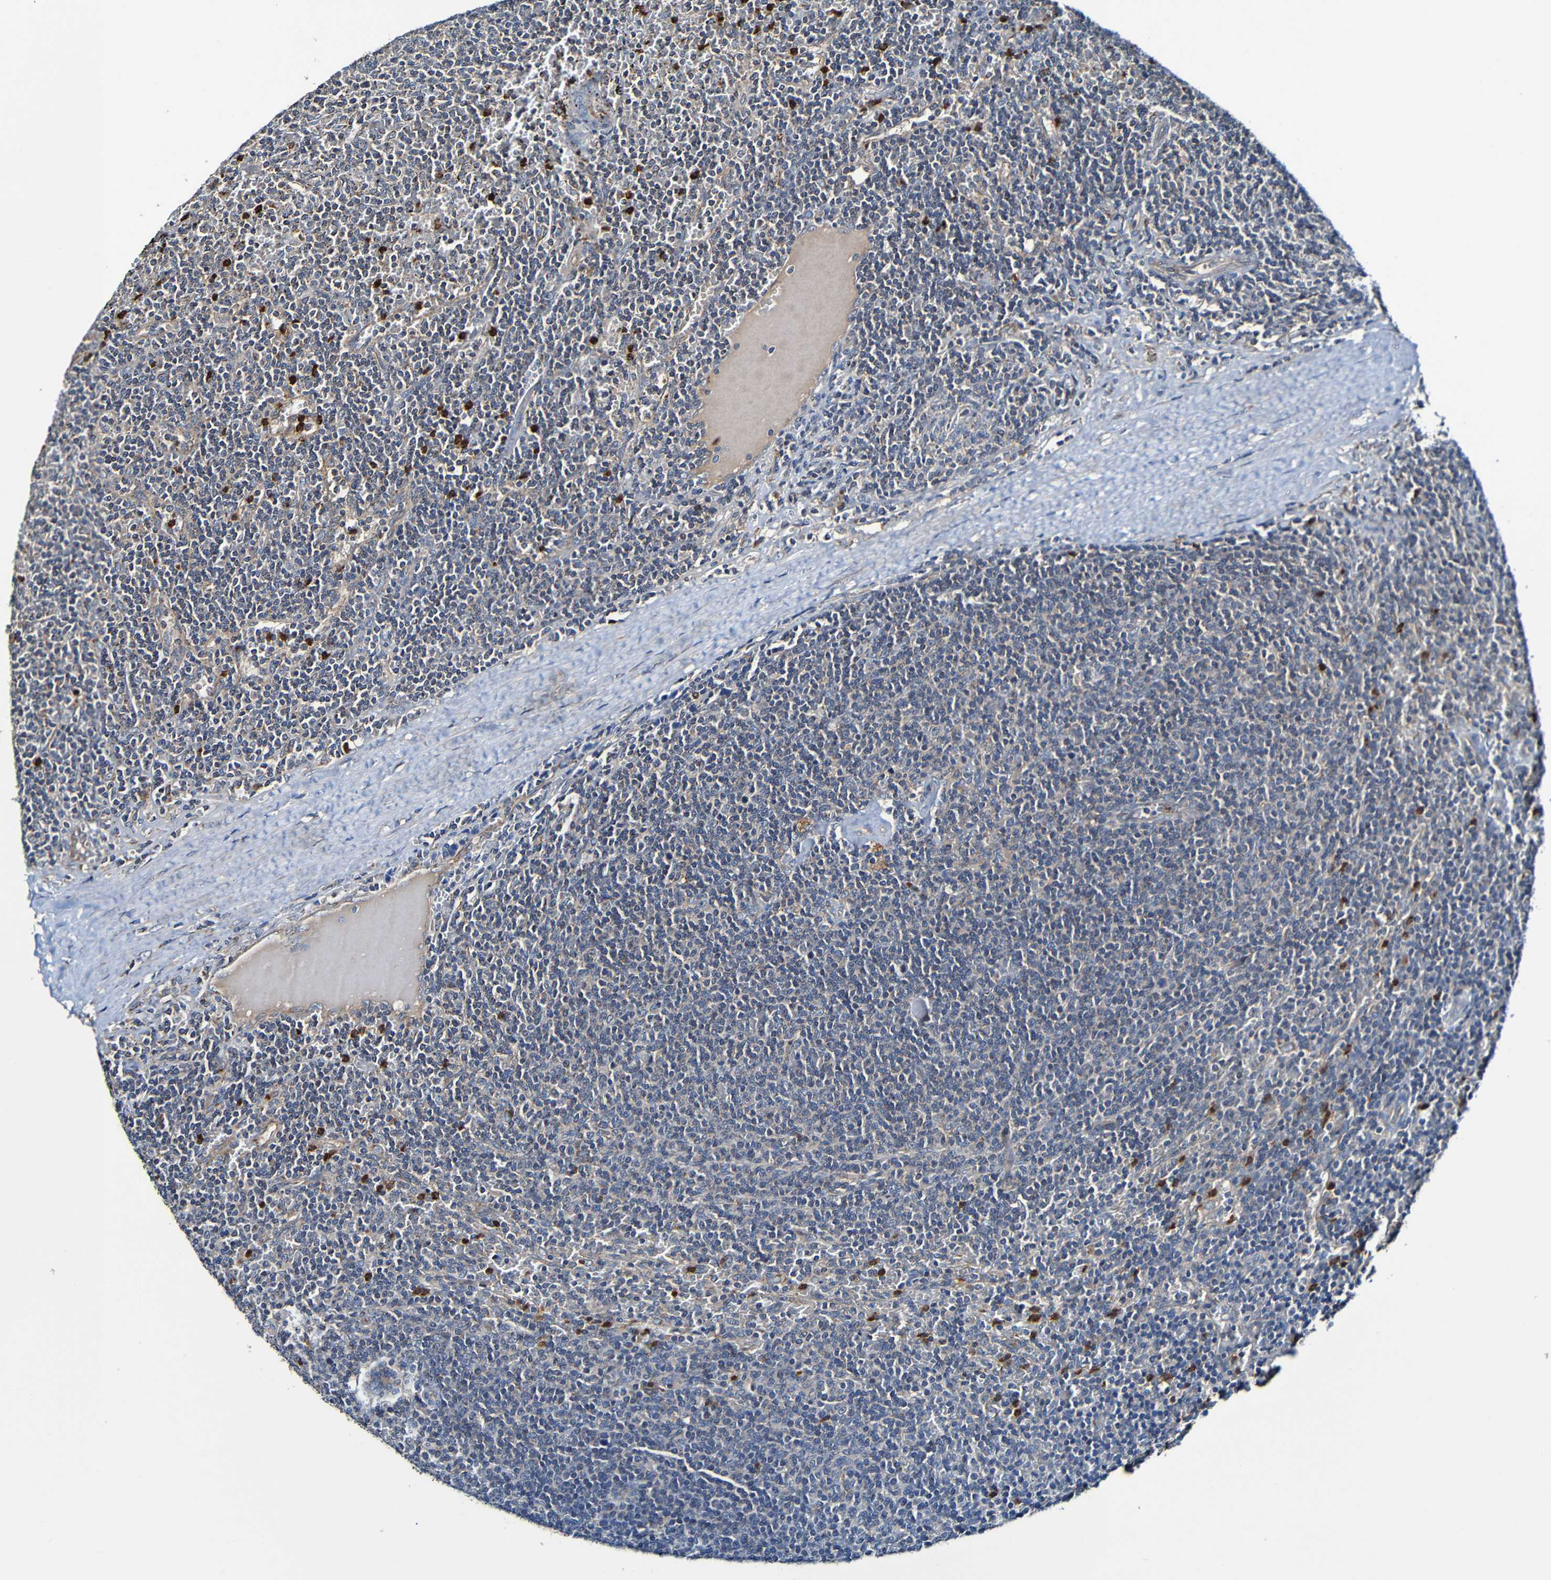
{"staining": {"intensity": "weak", "quantity": "25%-75%", "location": "cytoplasmic/membranous"}, "tissue": "lymphoma", "cell_type": "Tumor cells", "image_type": "cancer", "snomed": [{"axis": "morphology", "description": "Malignant lymphoma, non-Hodgkin's type, Low grade"}, {"axis": "topography", "description": "Spleen"}], "caption": "Immunohistochemistry (IHC) micrograph of neoplastic tissue: human lymphoma stained using immunohistochemistry exhibits low levels of weak protein expression localized specifically in the cytoplasmic/membranous of tumor cells, appearing as a cytoplasmic/membranous brown color.", "gene": "ADAM15", "patient": {"sex": "female", "age": 50}}